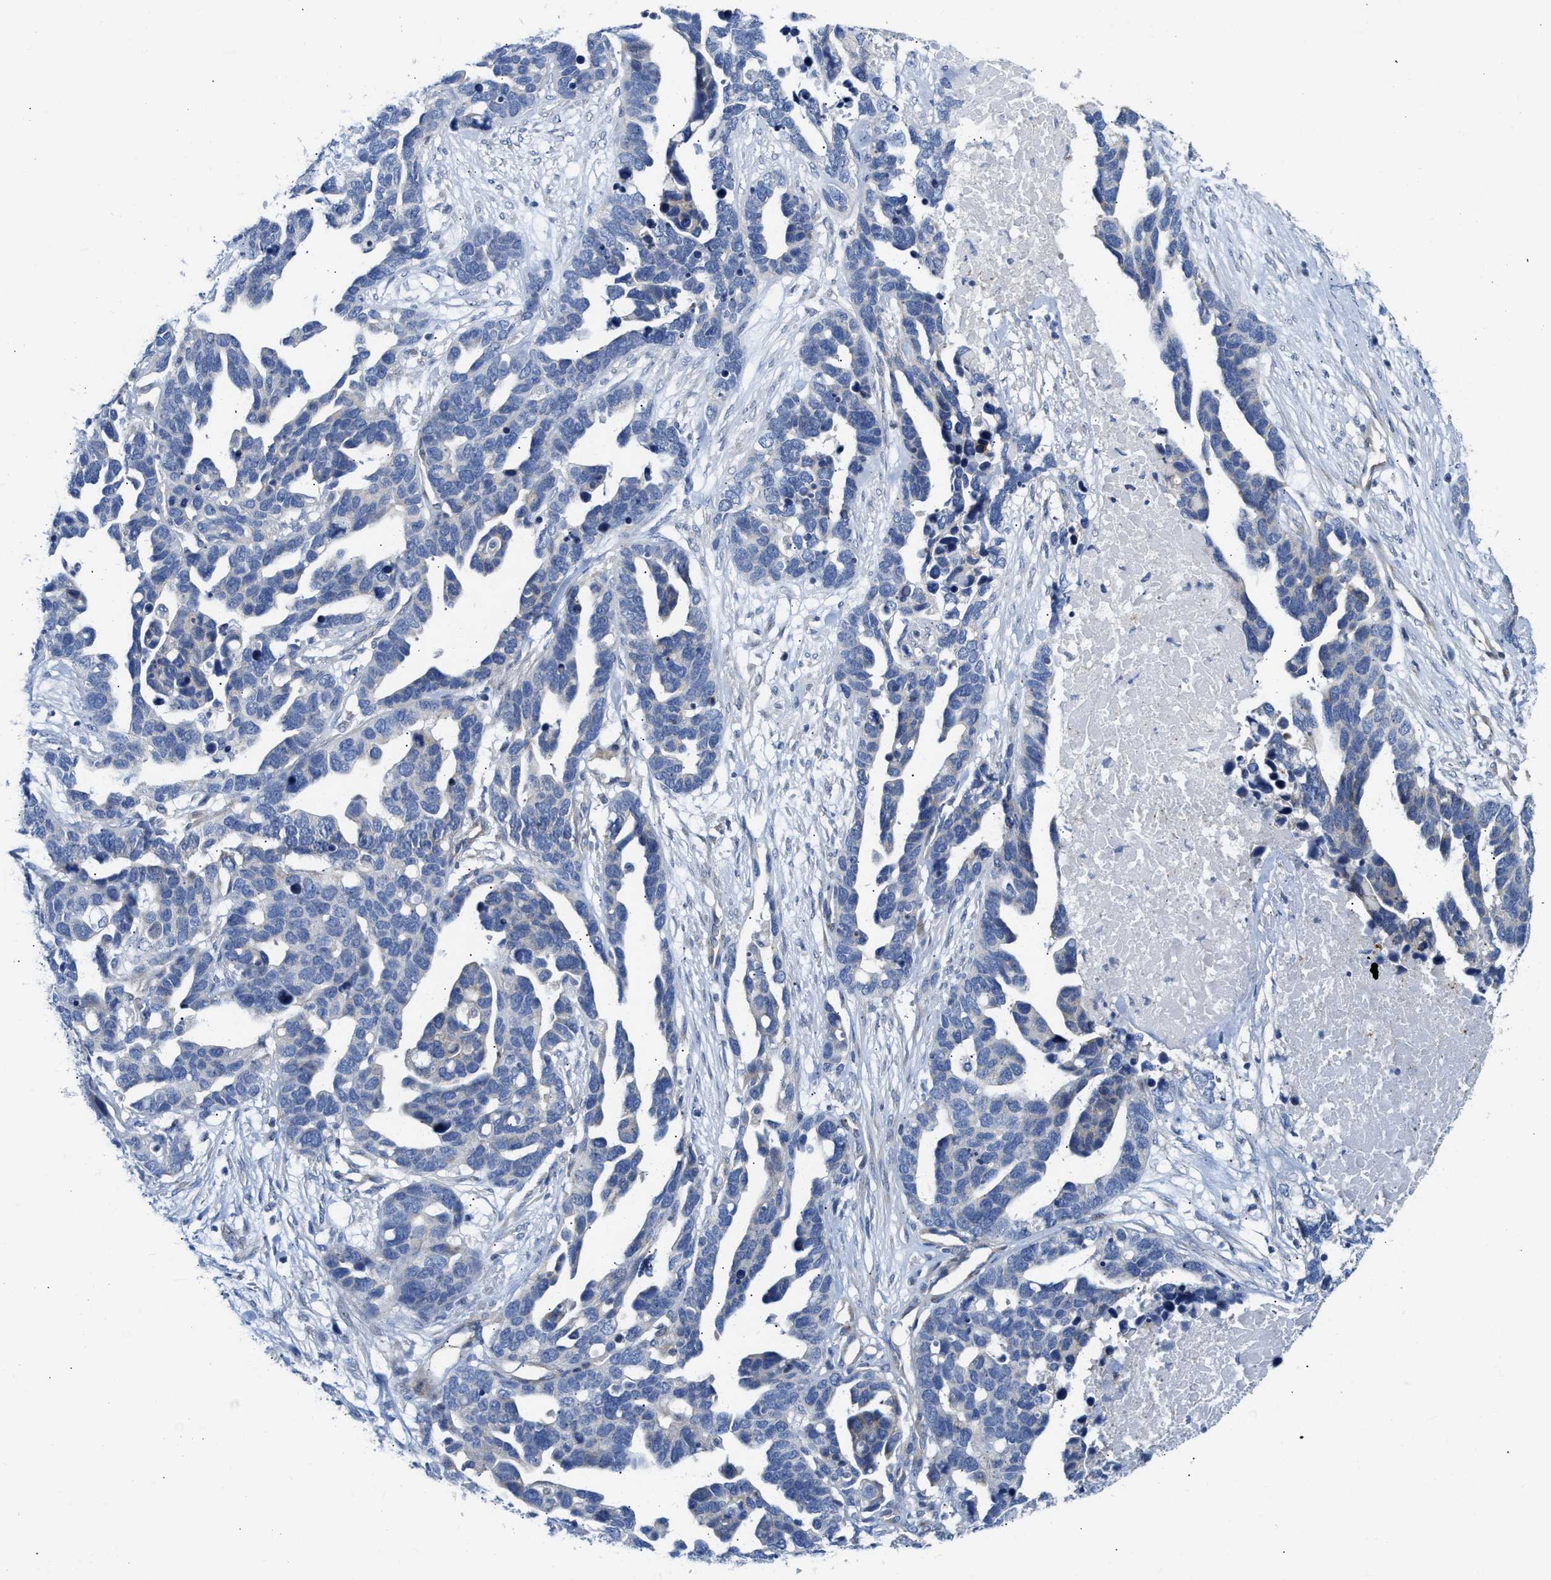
{"staining": {"intensity": "negative", "quantity": "none", "location": "none"}, "tissue": "ovarian cancer", "cell_type": "Tumor cells", "image_type": "cancer", "snomed": [{"axis": "morphology", "description": "Cystadenocarcinoma, serous, NOS"}, {"axis": "topography", "description": "Ovary"}], "caption": "This is an immunohistochemistry (IHC) image of human ovarian cancer. There is no expression in tumor cells.", "gene": "FHL1", "patient": {"sex": "female", "age": 54}}